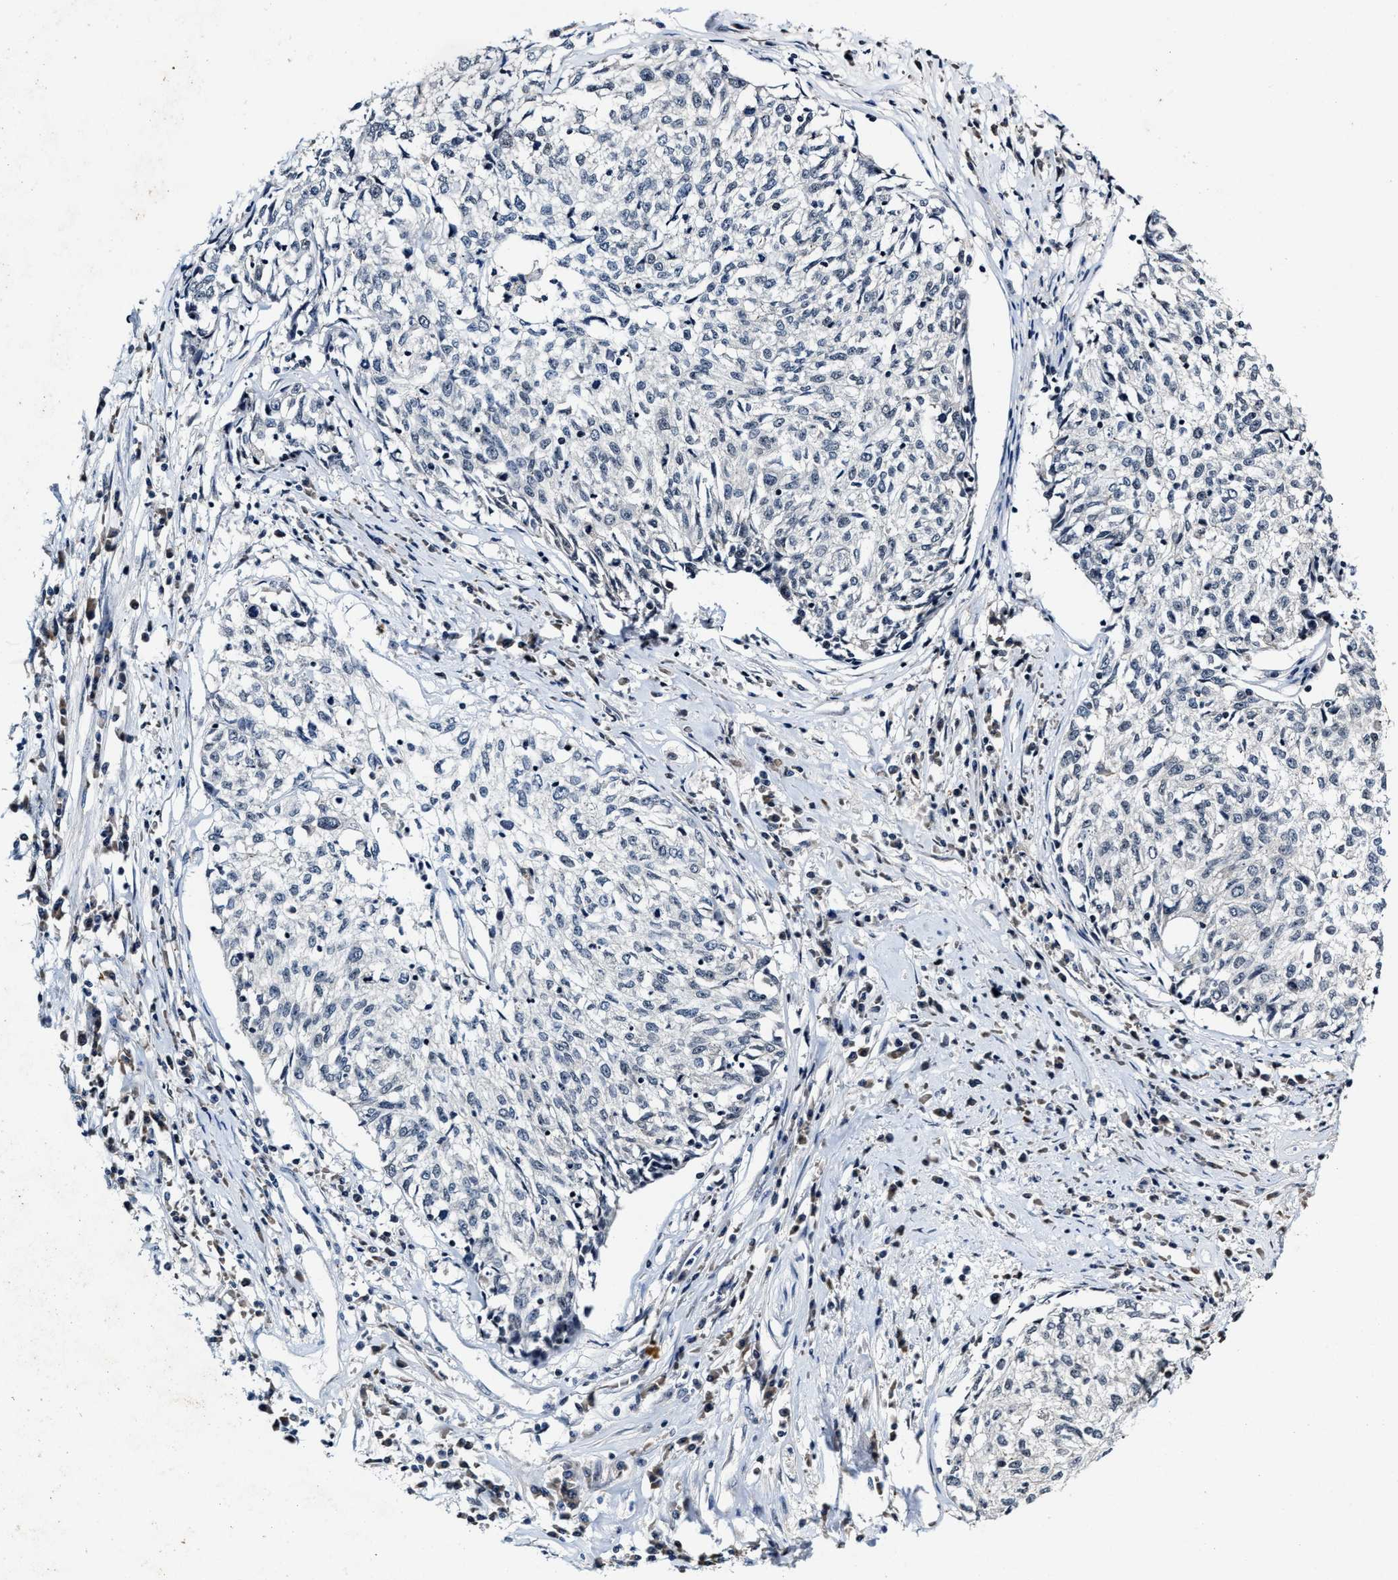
{"staining": {"intensity": "negative", "quantity": "none", "location": "none"}, "tissue": "cervical cancer", "cell_type": "Tumor cells", "image_type": "cancer", "snomed": [{"axis": "morphology", "description": "Squamous cell carcinoma, NOS"}, {"axis": "topography", "description": "Cervix"}], "caption": "This is a histopathology image of immunohistochemistry staining of cervical cancer (squamous cell carcinoma), which shows no positivity in tumor cells. (Immunohistochemistry (ihc), brightfield microscopy, high magnification).", "gene": "INIP", "patient": {"sex": "female", "age": 57}}